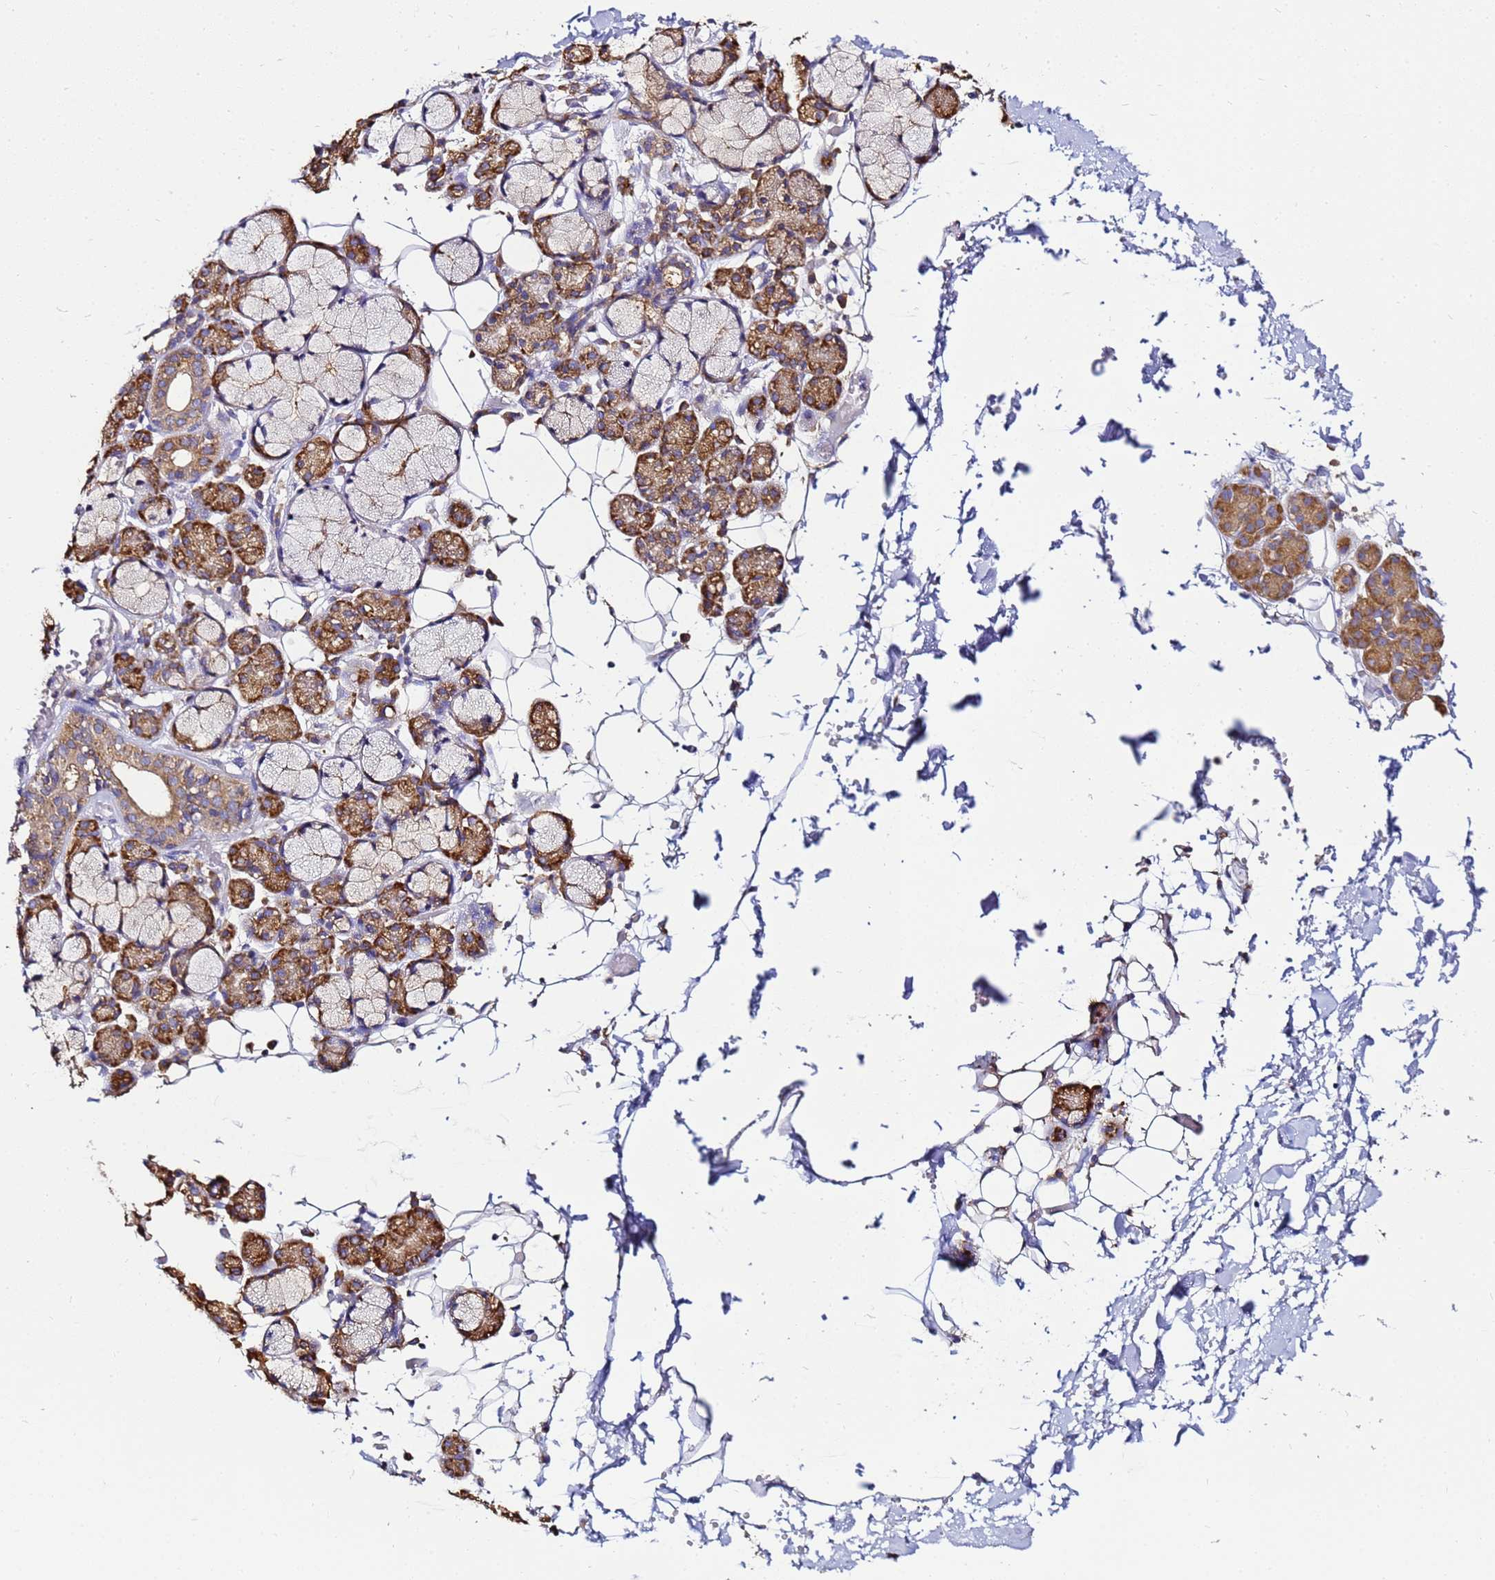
{"staining": {"intensity": "moderate", "quantity": ">75%", "location": "cytoplasmic/membranous"}, "tissue": "salivary gland", "cell_type": "Glandular cells", "image_type": "normal", "snomed": [{"axis": "morphology", "description": "Normal tissue, NOS"}, {"axis": "topography", "description": "Salivary gland"}], "caption": "Salivary gland stained with IHC demonstrates moderate cytoplasmic/membranous positivity in approximately >75% of glandular cells.", "gene": "NARS1", "patient": {"sex": "male", "age": 63}}